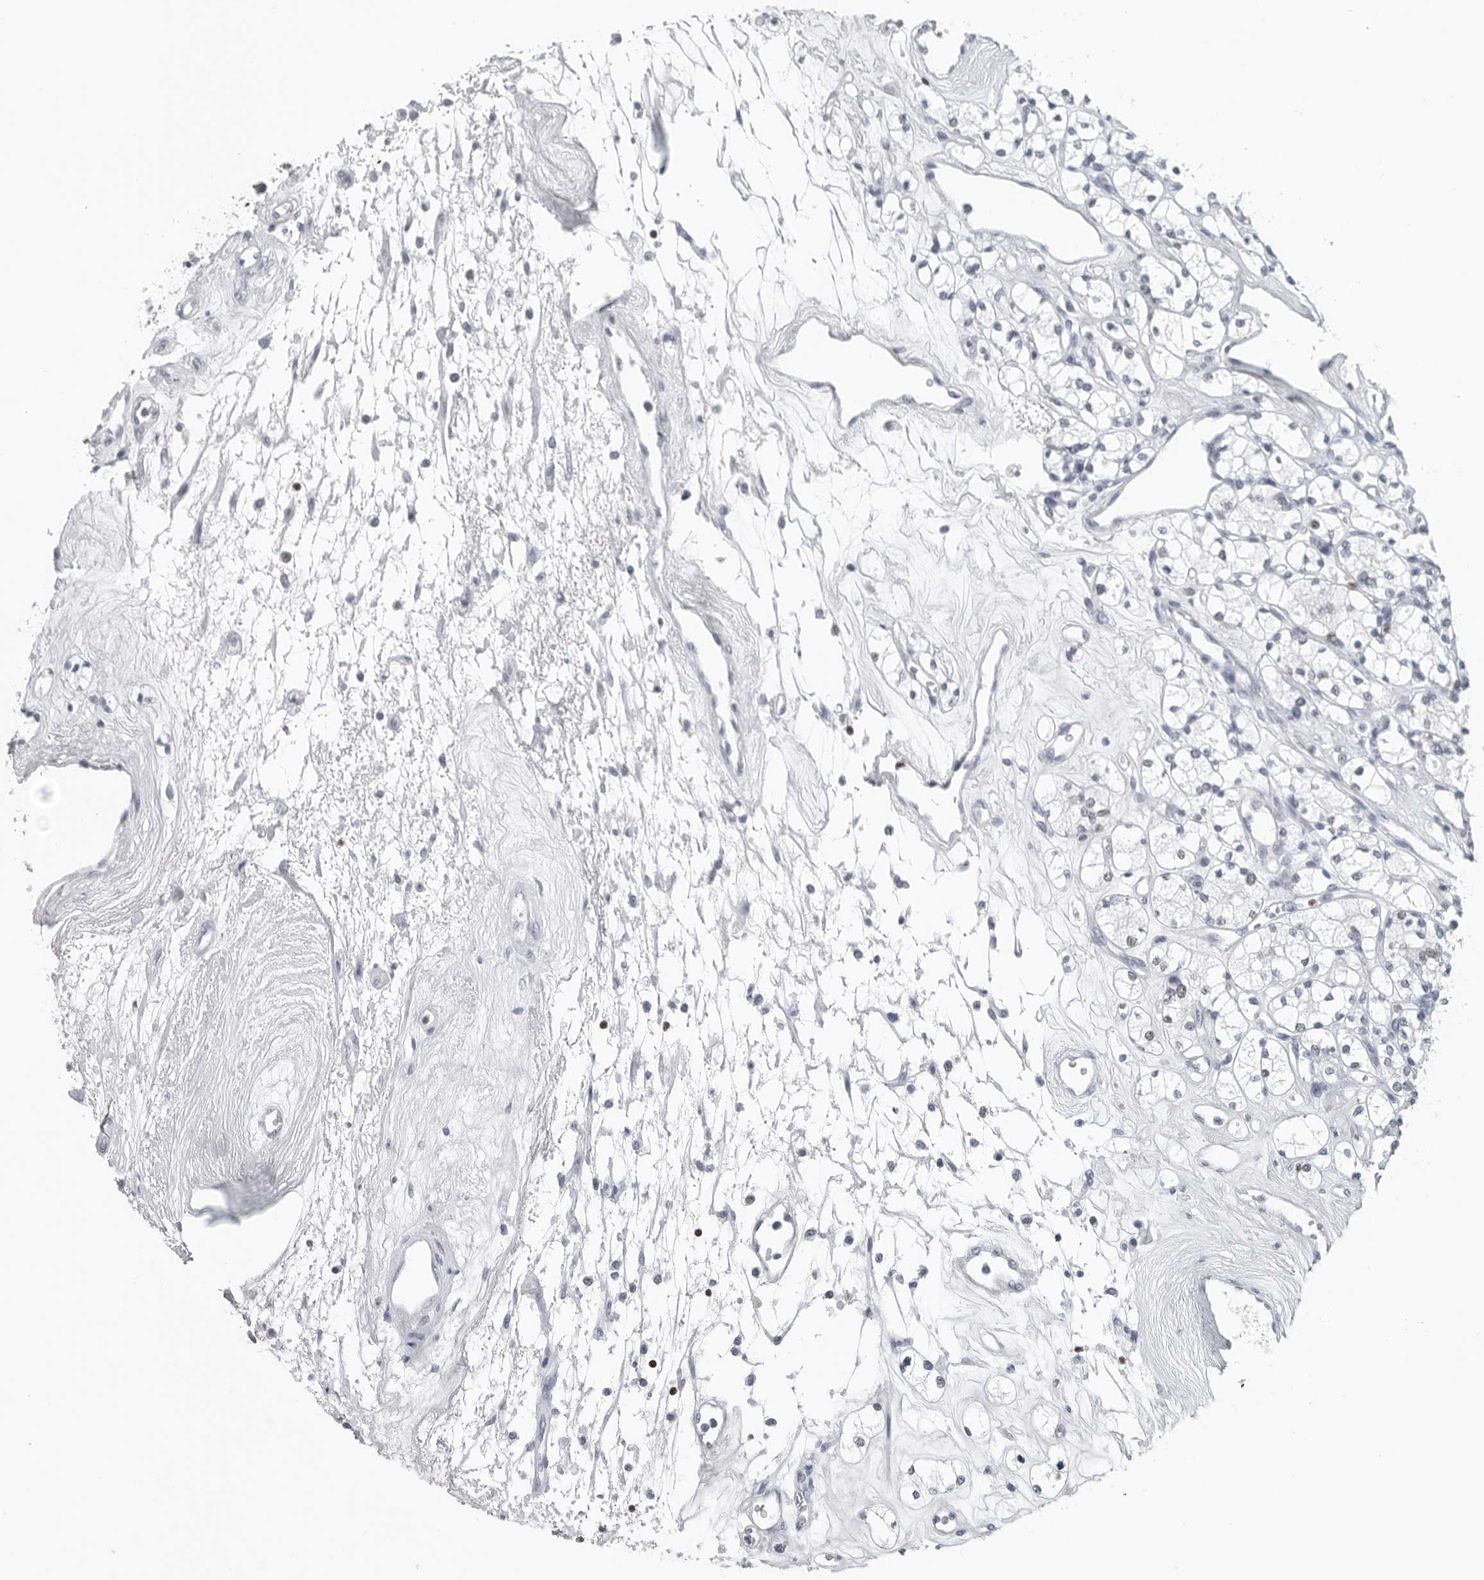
{"staining": {"intensity": "negative", "quantity": "none", "location": "none"}, "tissue": "renal cancer", "cell_type": "Tumor cells", "image_type": "cancer", "snomed": [{"axis": "morphology", "description": "Adenocarcinoma, NOS"}, {"axis": "topography", "description": "Kidney"}], "caption": "A photomicrograph of renal cancer stained for a protein displays no brown staining in tumor cells.", "gene": "SATB2", "patient": {"sex": "male", "age": 77}}